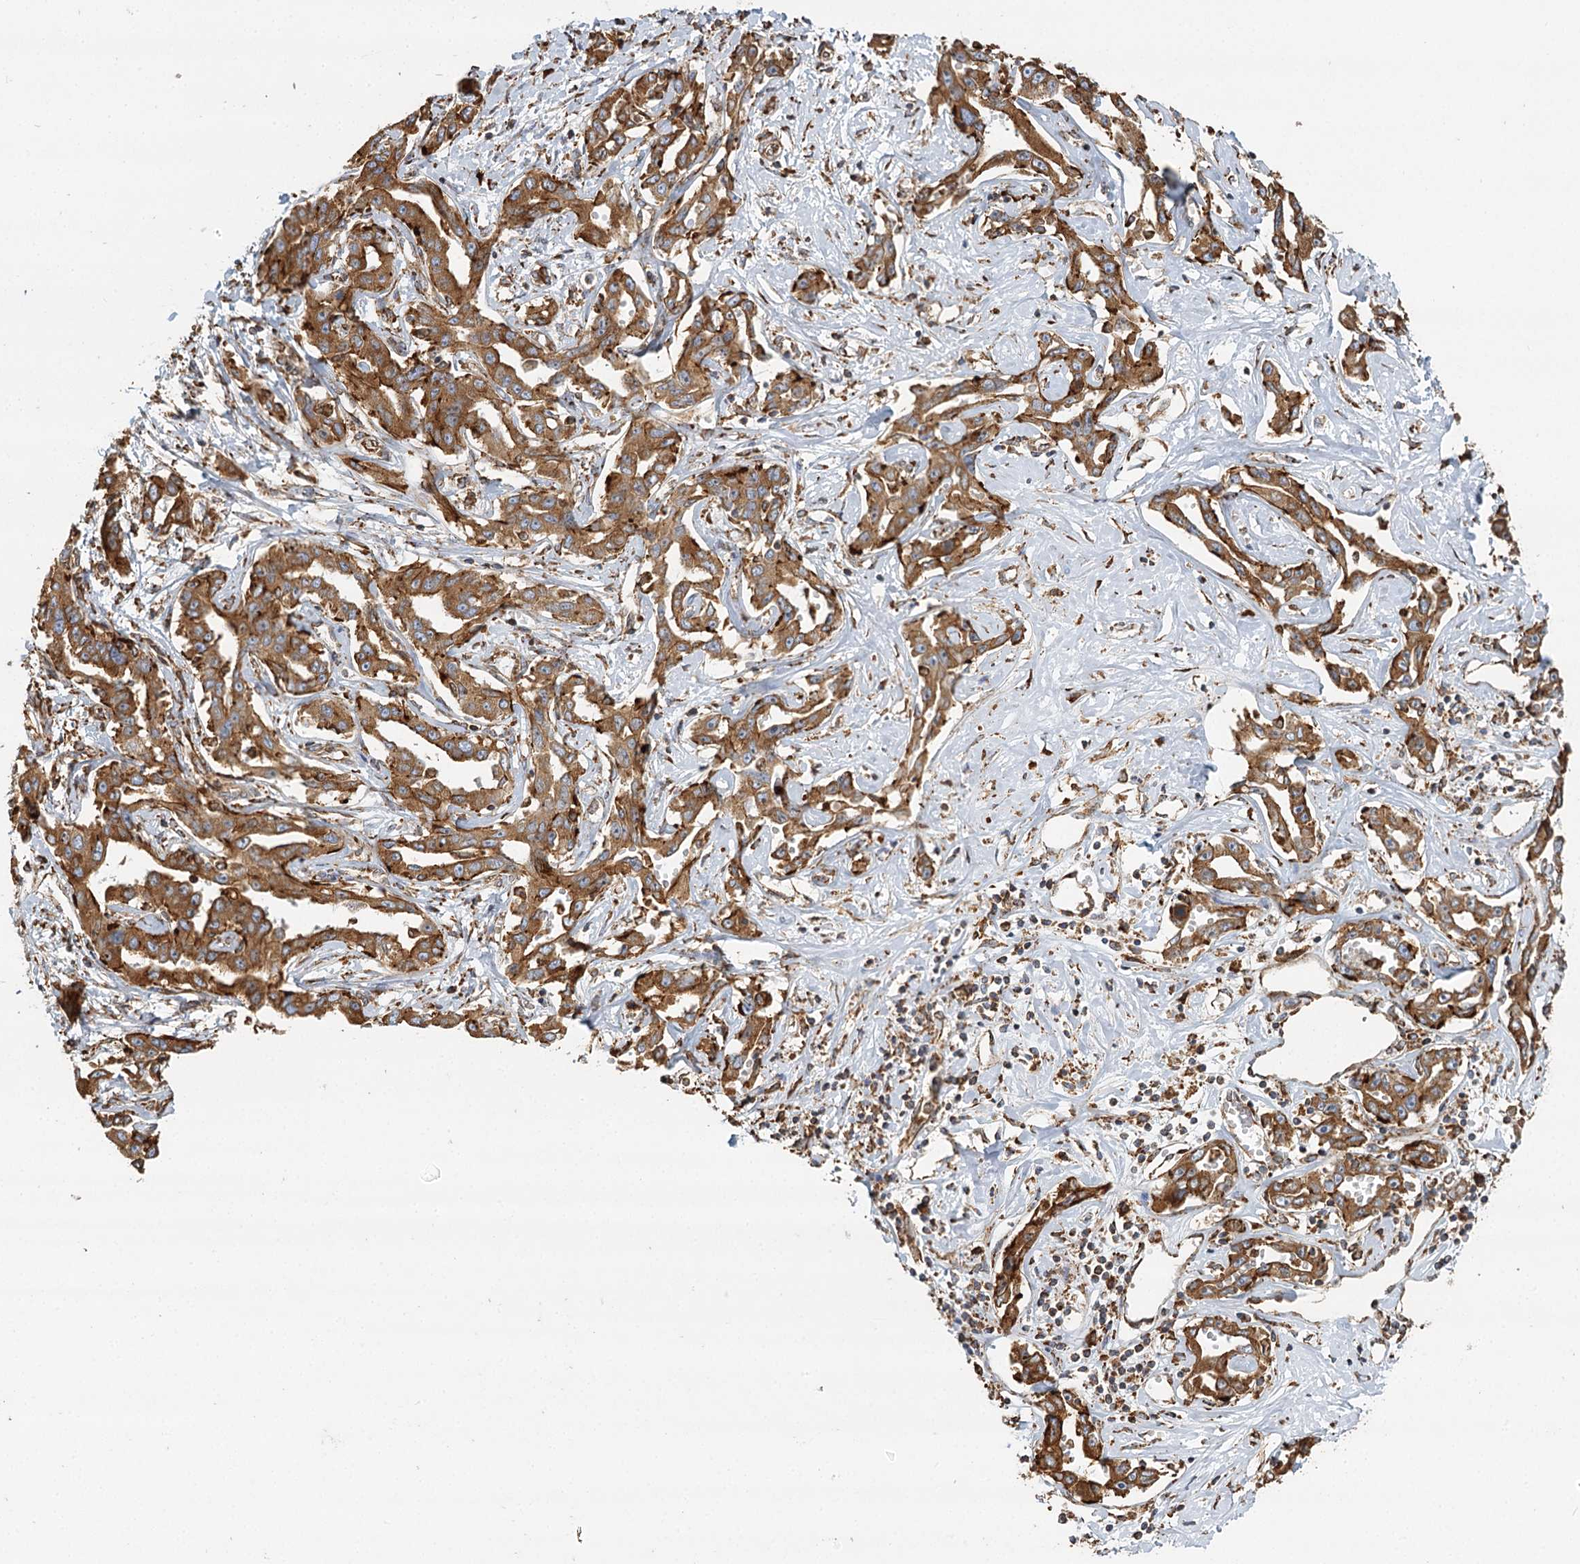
{"staining": {"intensity": "moderate", "quantity": ">75%", "location": "cytoplasmic/membranous"}, "tissue": "liver cancer", "cell_type": "Tumor cells", "image_type": "cancer", "snomed": [{"axis": "morphology", "description": "Cholangiocarcinoma"}, {"axis": "topography", "description": "Liver"}], "caption": "DAB (3,3'-diaminobenzidine) immunohistochemical staining of human liver cancer exhibits moderate cytoplasmic/membranous protein expression in about >75% of tumor cells.", "gene": "TAS1R1", "patient": {"sex": "male", "age": 59}}